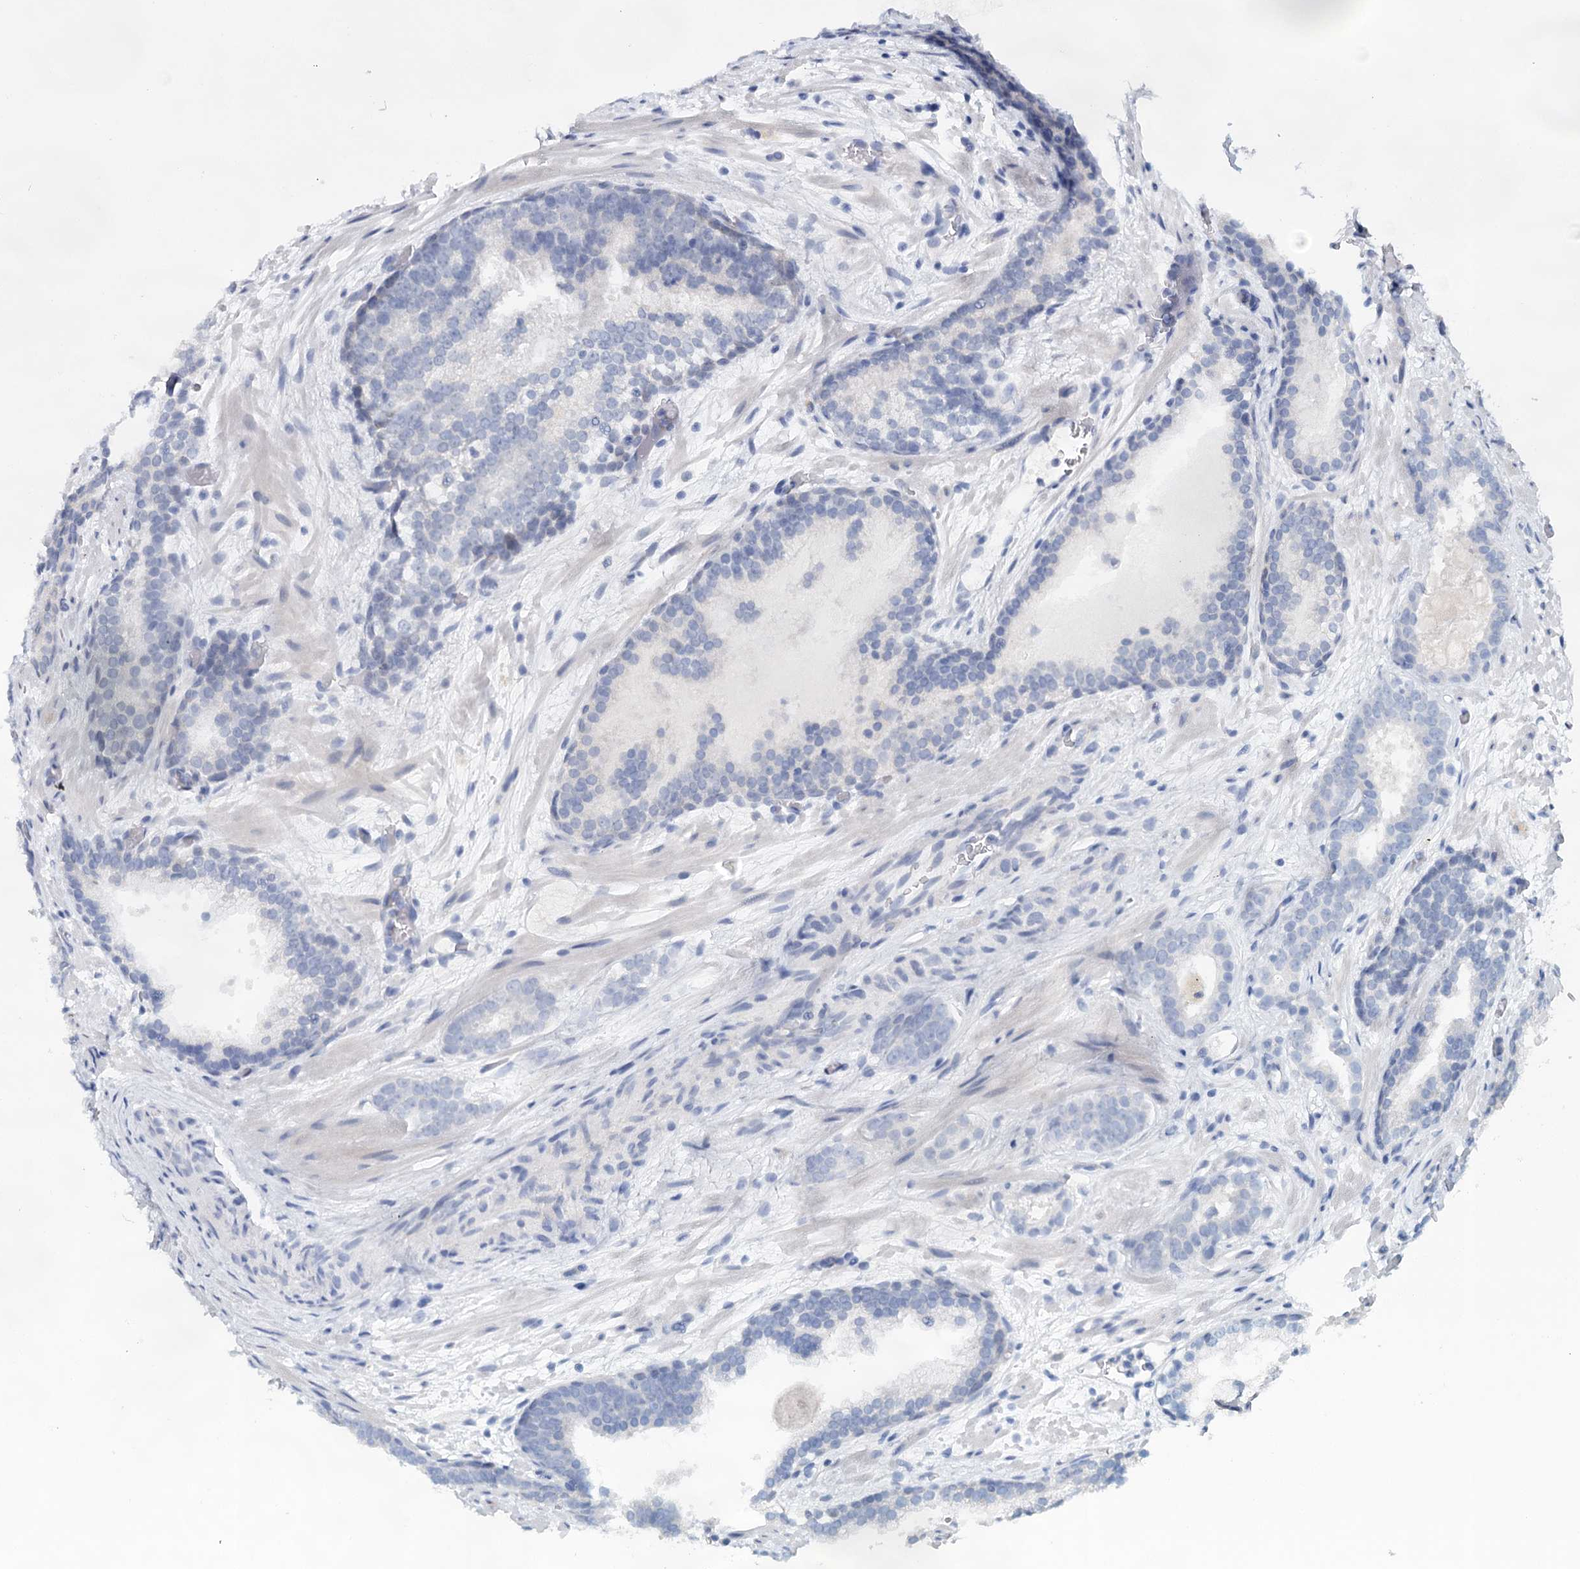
{"staining": {"intensity": "negative", "quantity": "none", "location": "none"}, "tissue": "prostate cancer", "cell_type": "Tumor cells", "image_type": "cancer", "snomed": [{"axis": "morphology", "description": "Adenocarcinoma, High grade"}, {"axis": "topography", "description": "Prostate"}], "caption": "There is no significant staining in tumor cells of prostate cancer. The staining is performed using DAB (3,3'-diaminobenzidine) brown chromogen with nuclei counter-stained in using hematoxylin.", "gene": "HSPA4L", "patient": {"sex": "male", "age": 57}}